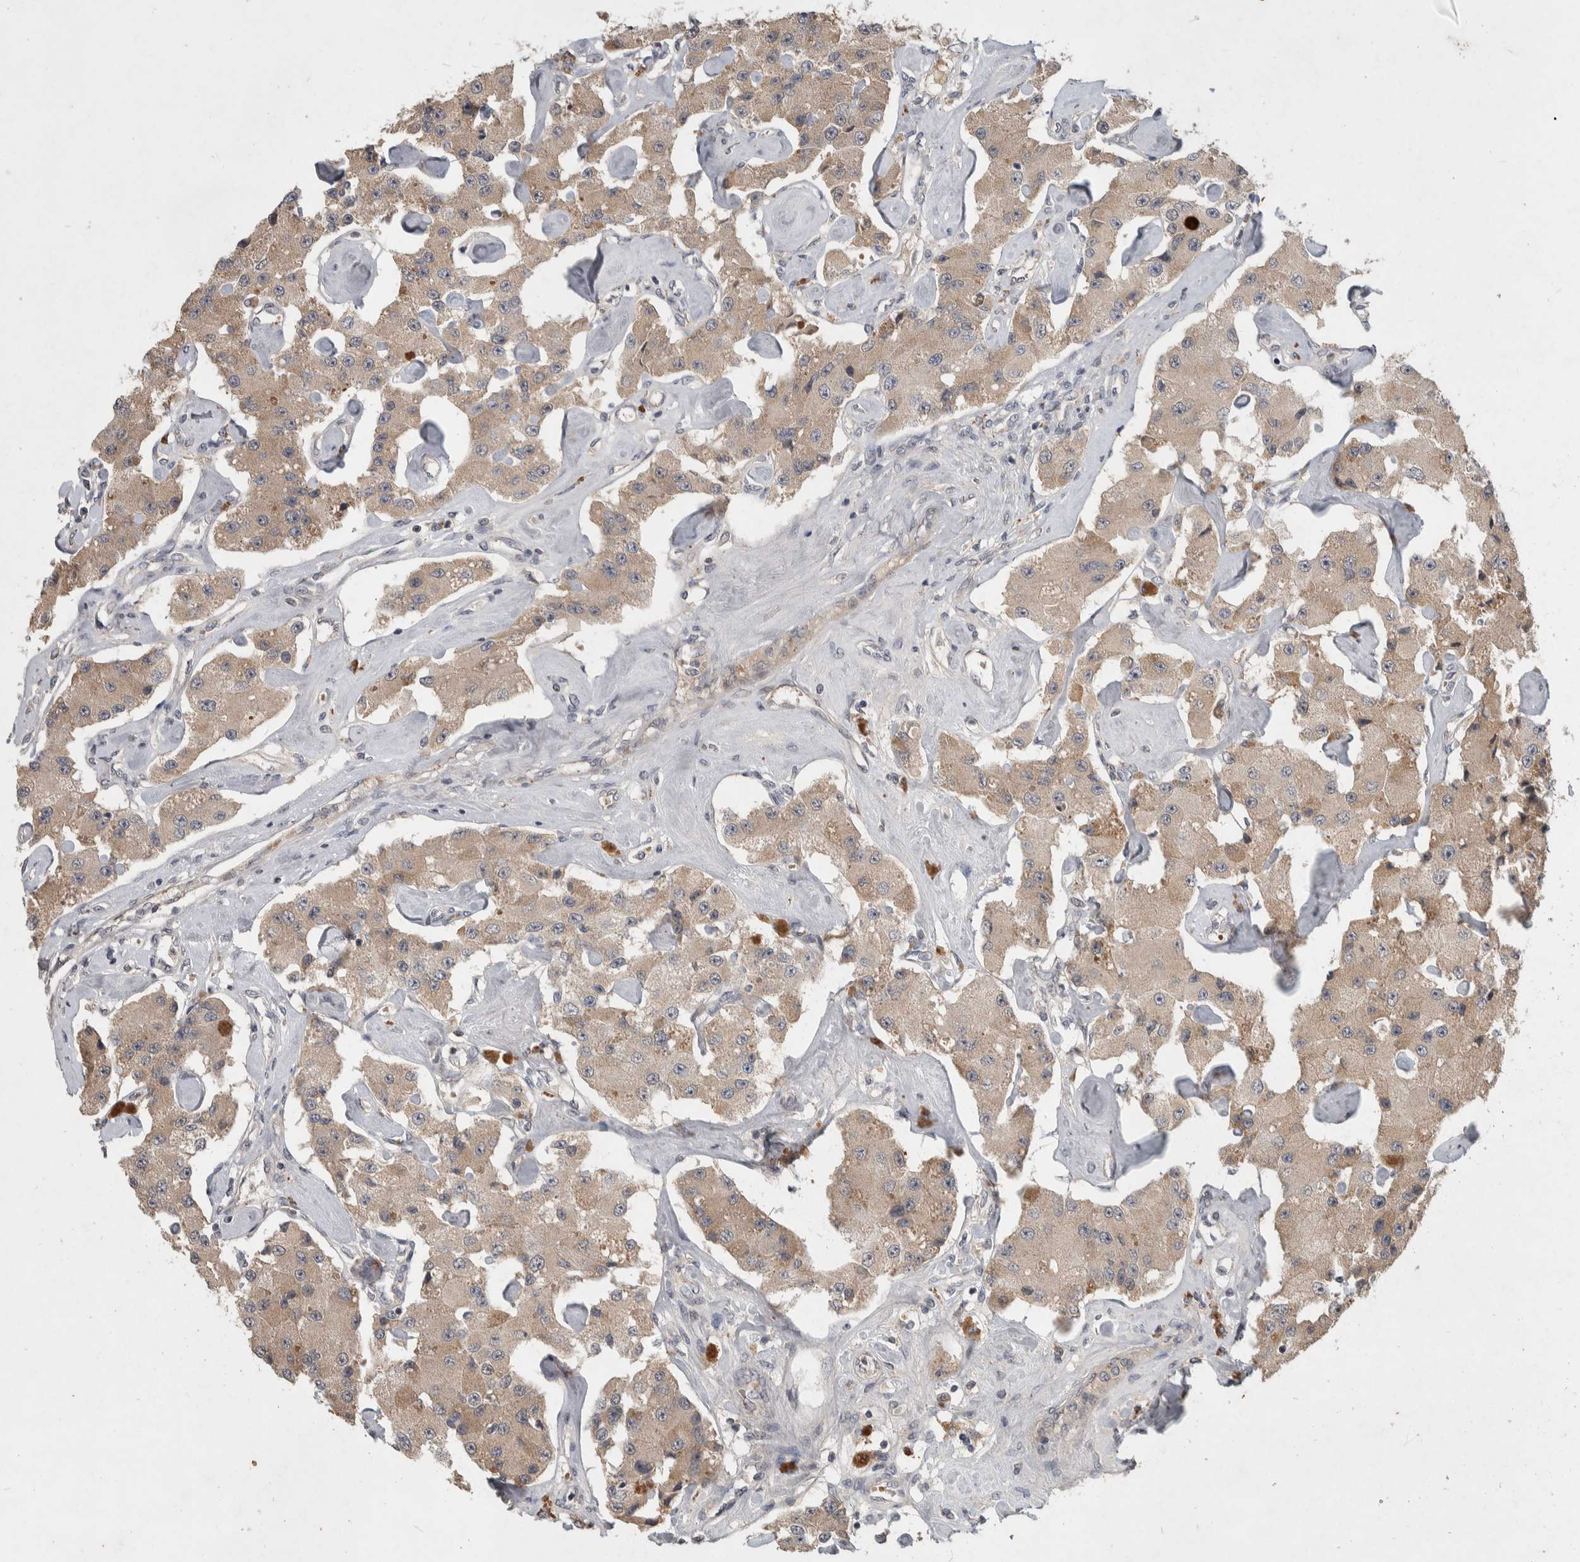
{"staining": {"intensity": "weak", "quantity": ">75%", "location": "cytoplasmic/membranous"}, "tissue": "carcinoid", "cell_type": "Tumor cells", "image_type": "cancer", "snomed": [{"axis": "morphology", "description": "Carcinoid, malignant, NOS"}, {"axis": "topography", "description": "Pancreas"}], "caption": "Immunohistochemistry (IHC) histopathology image of malignant carcinoid stained for a protein (brown), which exhibits low levels of weak cytoplasmic/membranous positivity in approximately >75% of tumor cells.", "gene": "CHRM3", "patient": {"sex": "male", "age": 41}}